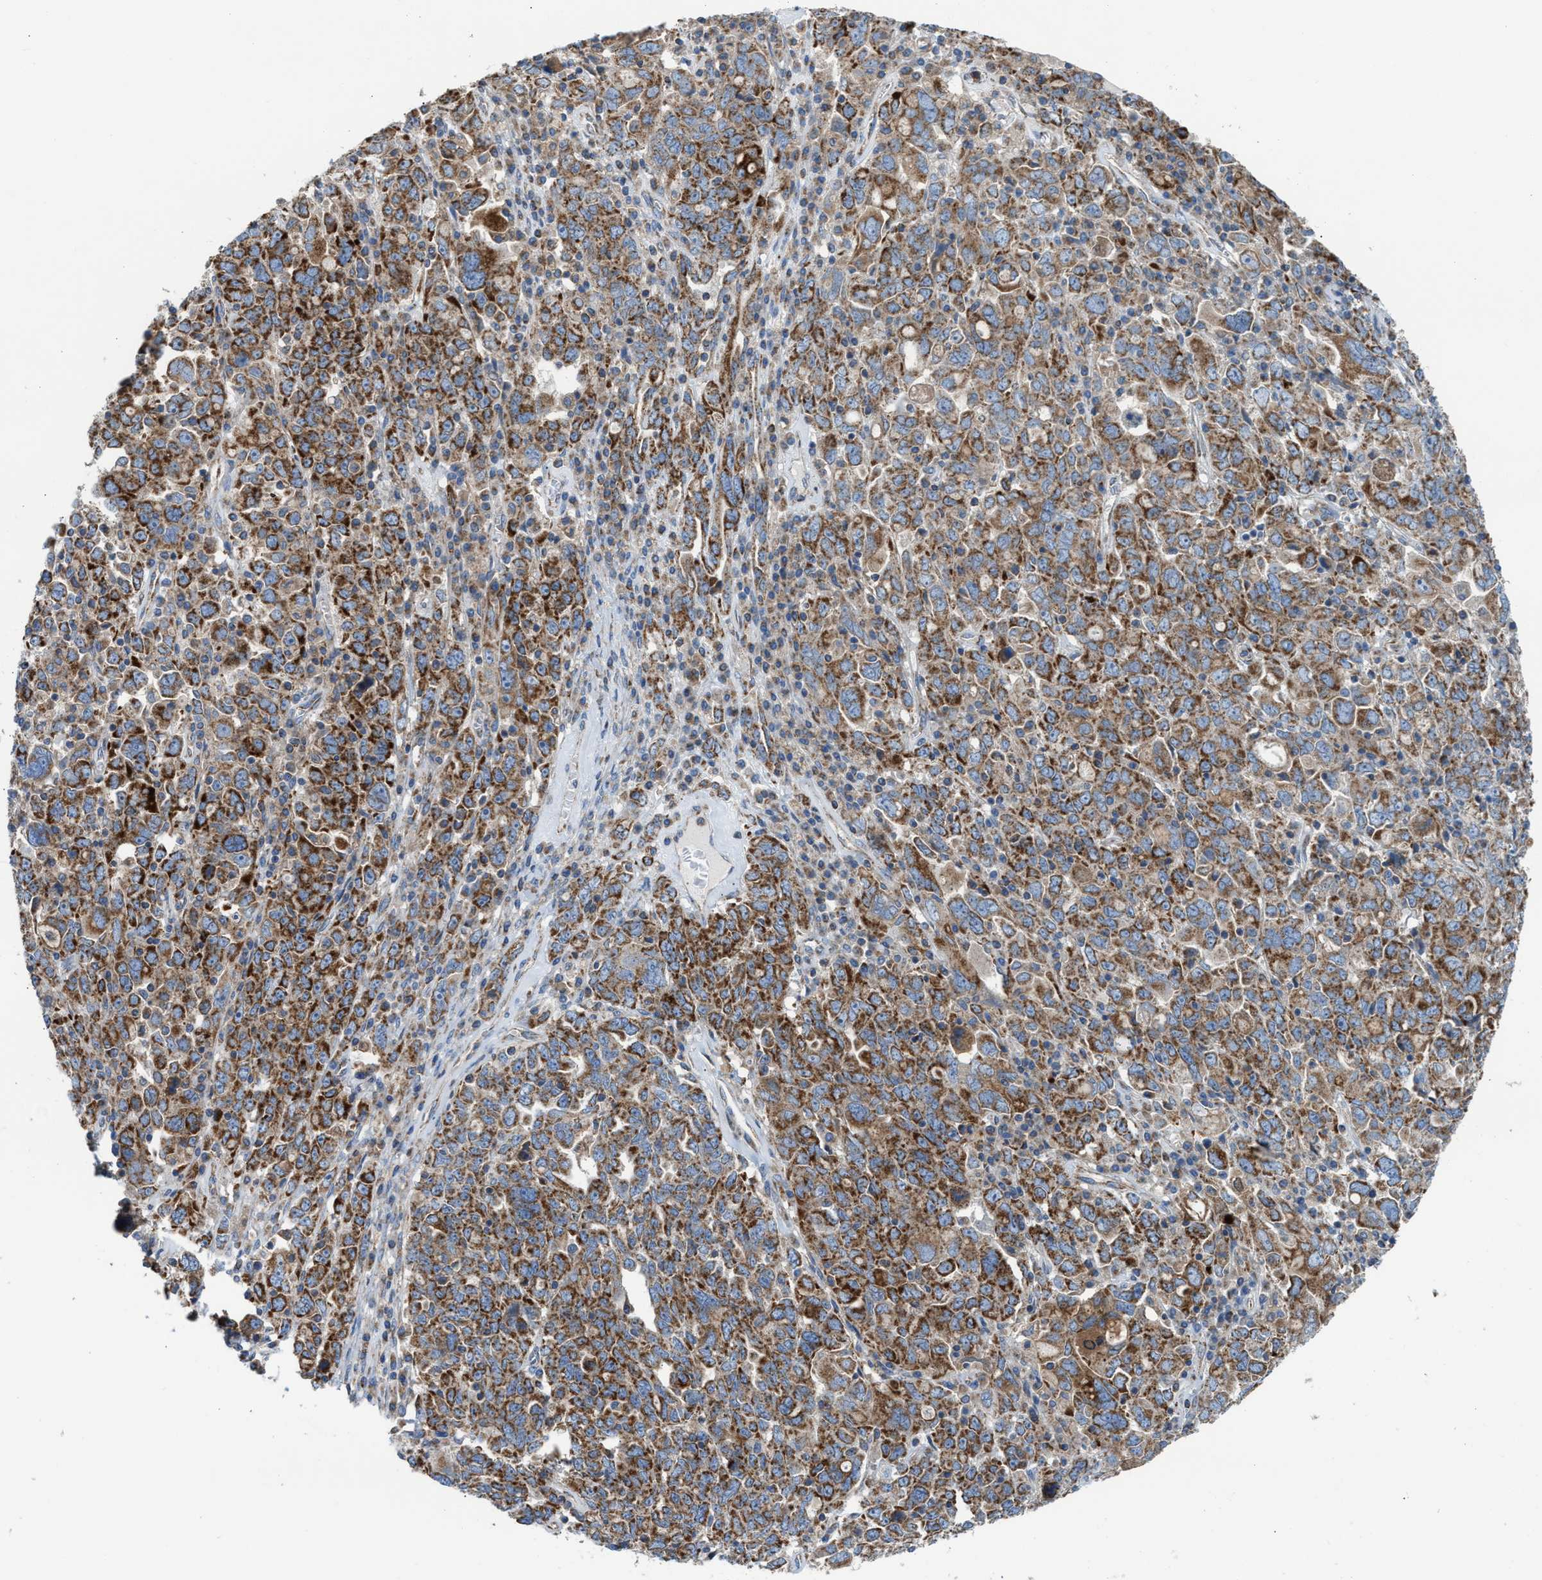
{"staining": {"intensity": "moderate", "quantity": ">75%", "location": "cytoplasmic/membranous"}, "tissue": "ovarian cancer", "cell_type": "Tumor cells", "image_type": "cancer", "snomed": [{"axis": "morphology", "description": "Carcinoma, endometroid"}, {"axis": "topography", "description": "Ovary"}], "caption": "Human ovarian cancer (endometroid carcinoma) stained with a brown dye shows moderate cytoplasmic/membranous positive staining in about >75% of tumor cells.", "gene": "TBC1D15", "patient": {"sex": "female", "age": 62}}